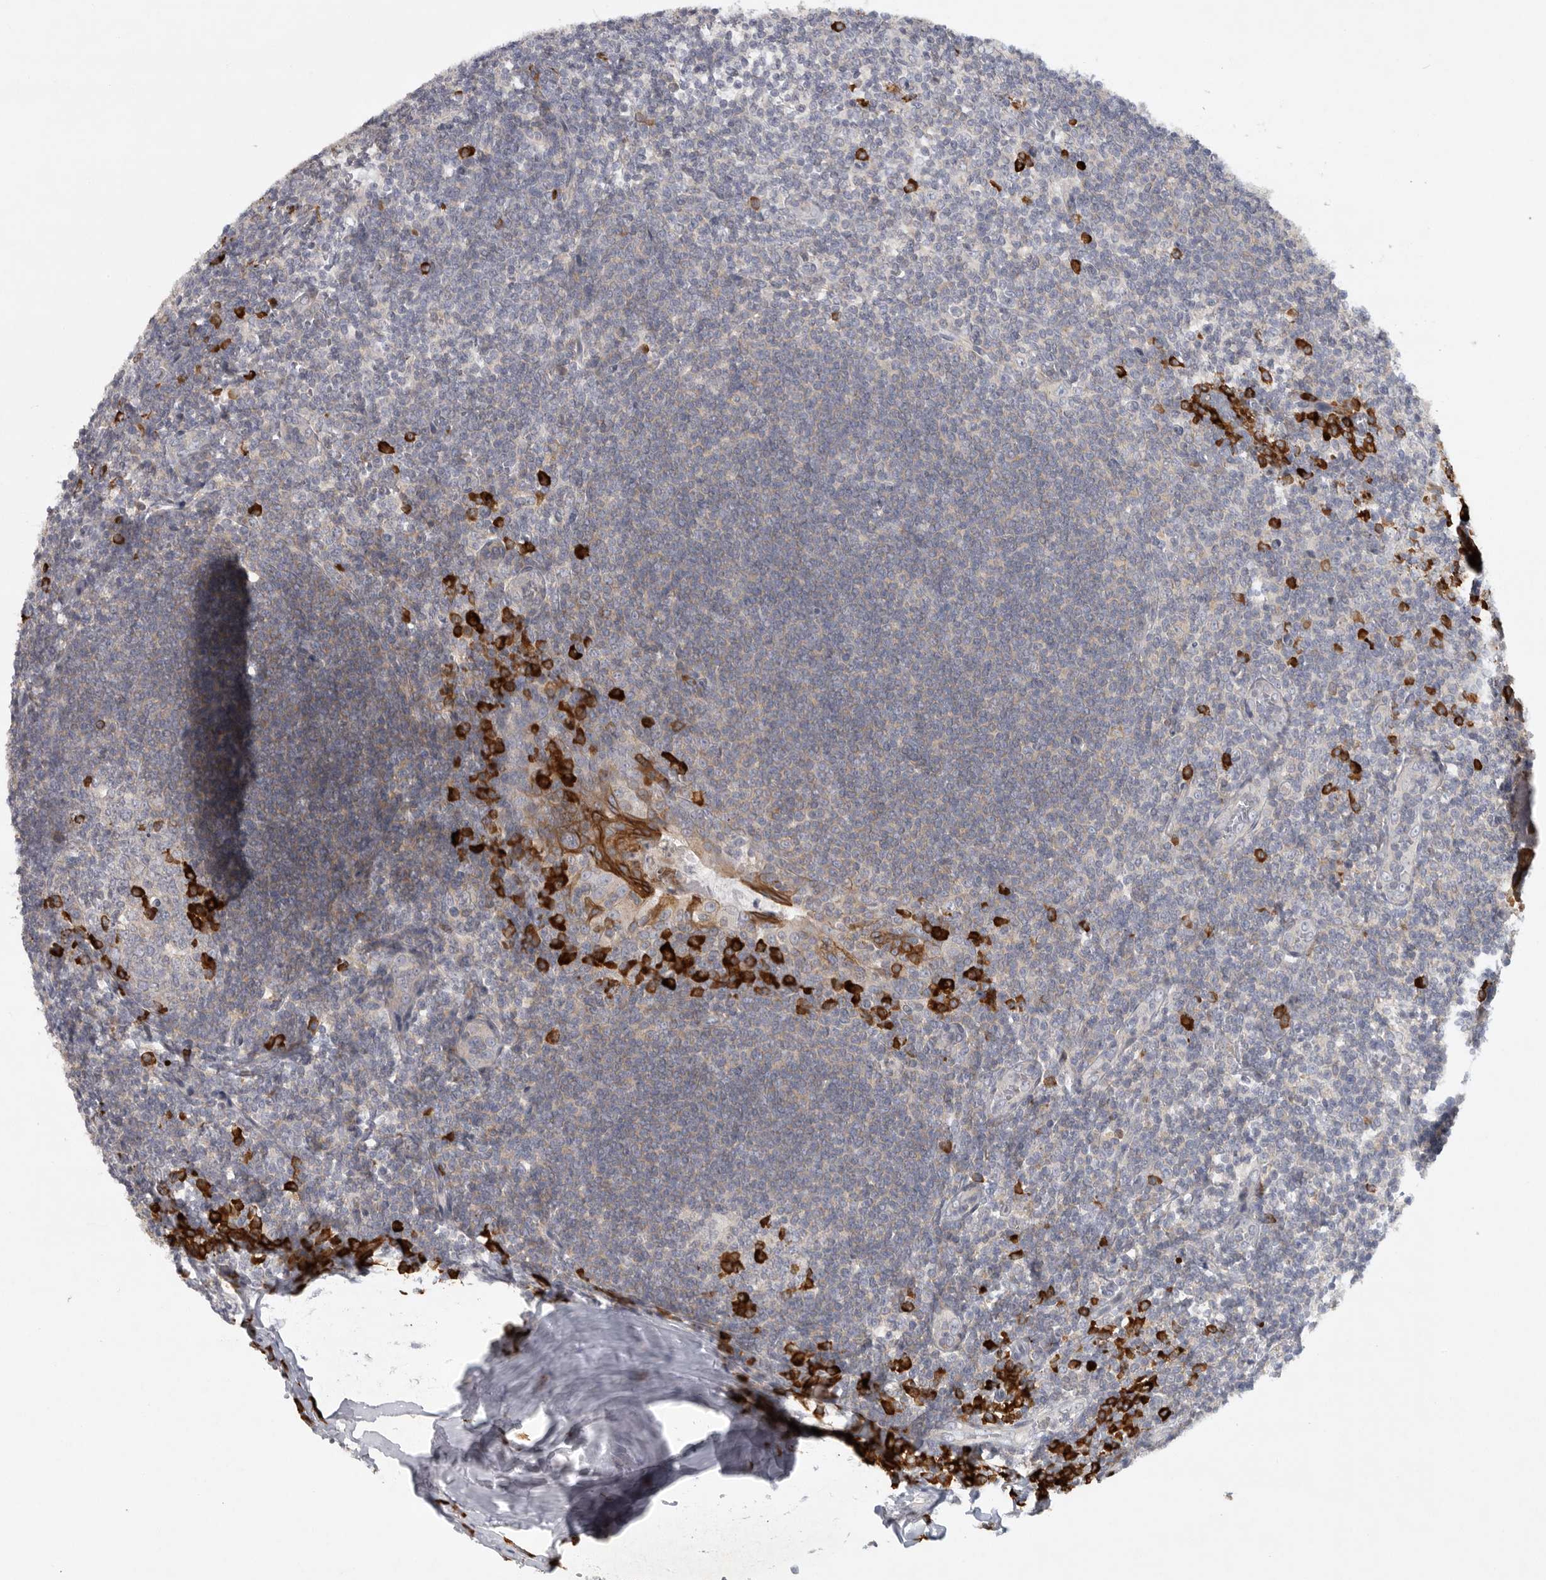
{"staining": {"intensity": "strong", "quantity": "<25%", "location": "cytoplasmic/membranous"}, "tissue": "tonsil", "cell_type": "Germinal center cells", "image_type": "normal", "snomed": [{"axis": "morphology", "description": "Normal tissue, NOS"}, {"axis": "topography", "description": "Tonsil"}], "caption": "This image reveals immunohistochemistry staining of benign tonsil, with medium strong cytoplasmic/membranous positivity in about <25% of germinal center cells.", "gene": "TMEM69", "patient": {"sex": "male", "age": 27}}